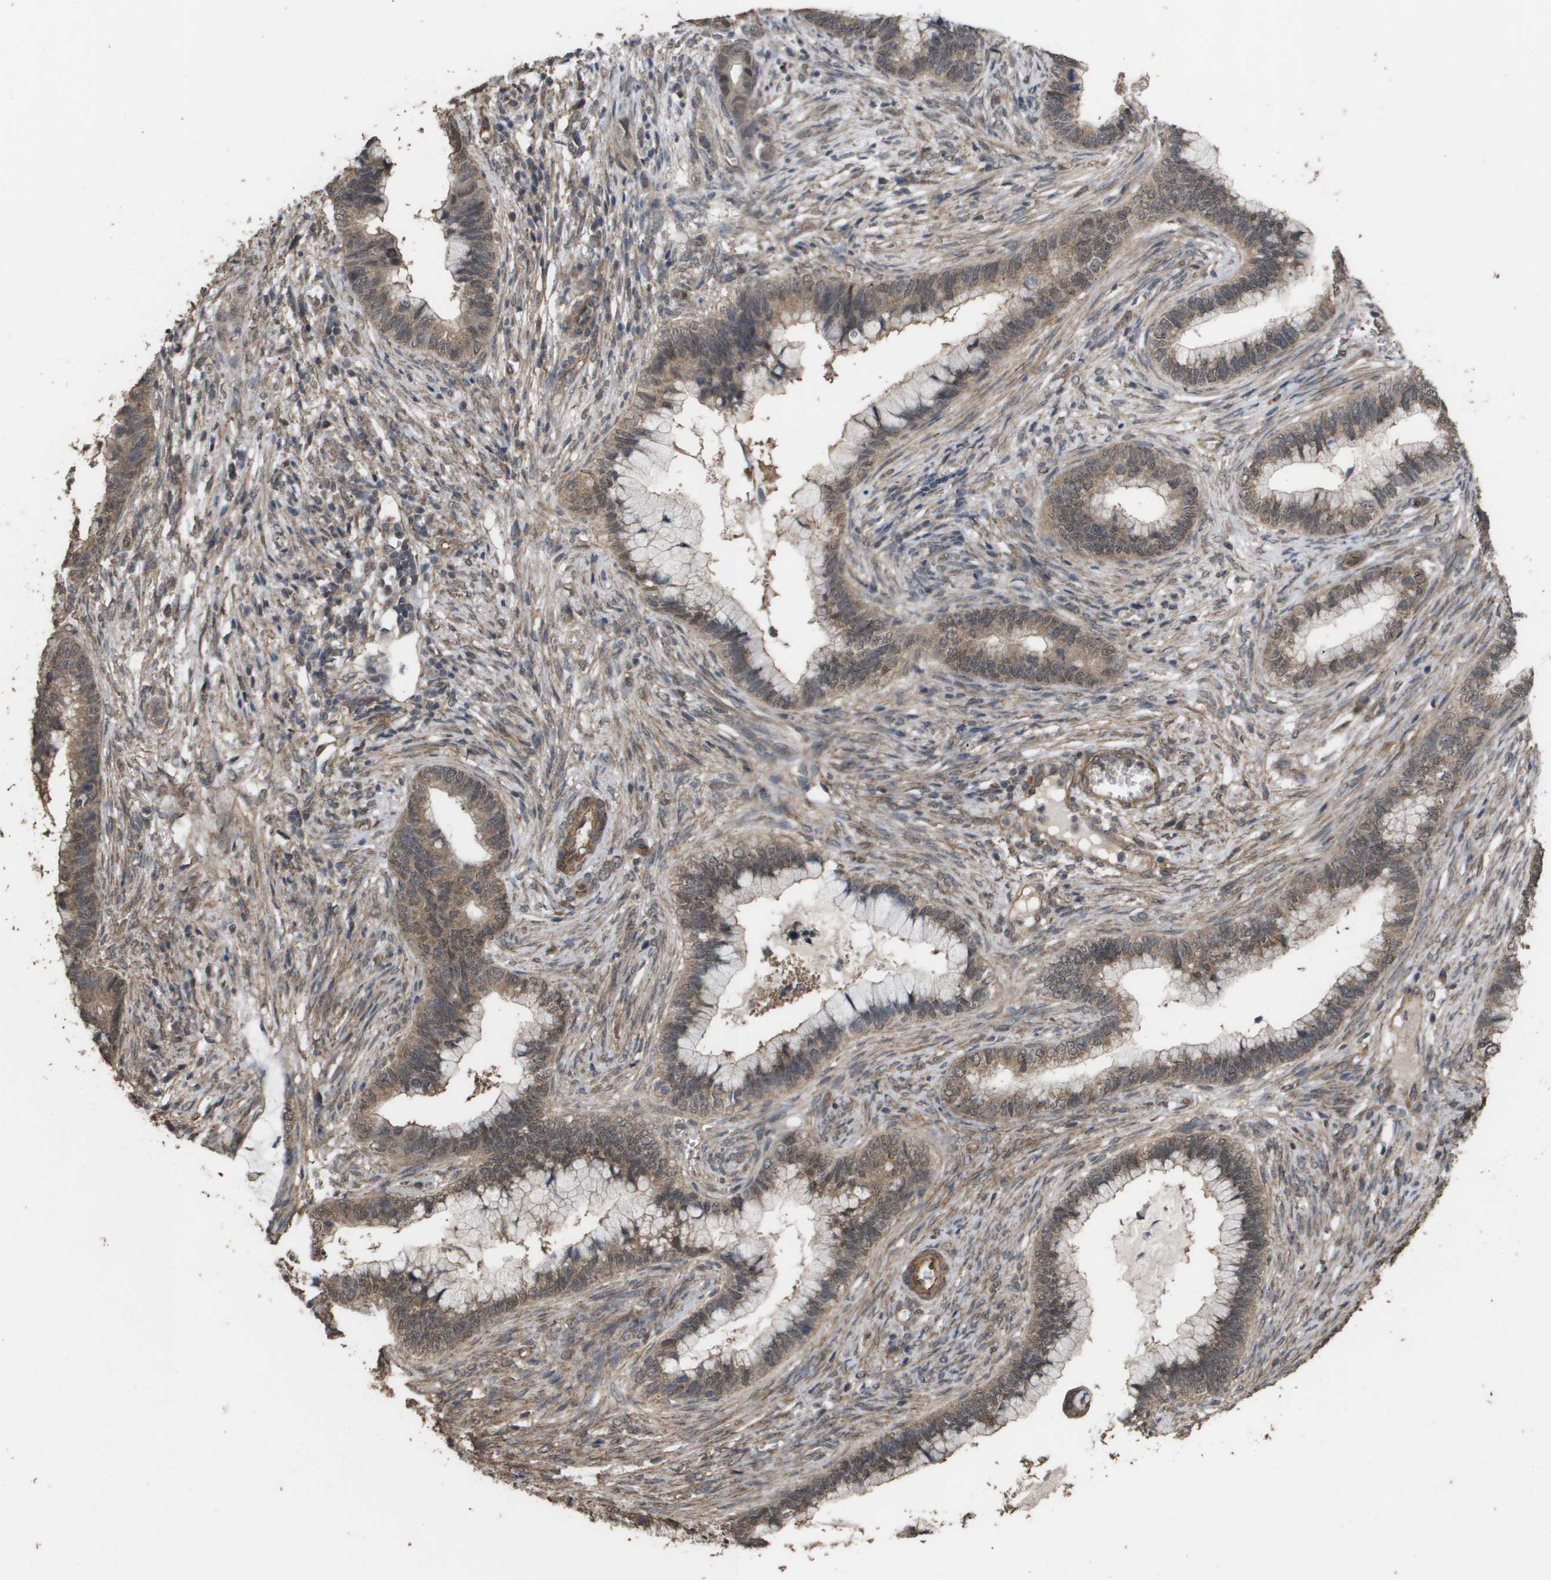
{"staining": {"intensity": "moderate", "quantity": ">75%", "location": "cytoplasmic/membranous"}, "tissue": "cervical cancer", "cell_type": "Tumor cells", "image_type": "cancer", "snomed": [{"axis": "morphology", "description": "Adenocarcinoma, NOS"}, {"axis": "topography", "description": "Cervix"}], "caption": "The micrograph reveals a brown stain indicating the presence of a protein in the cytoplasmic/membranous of tumor cells in cervical adenocarcinoma.", "gene": "CUL5", "patient": {"sex": "female", "age": 44}}